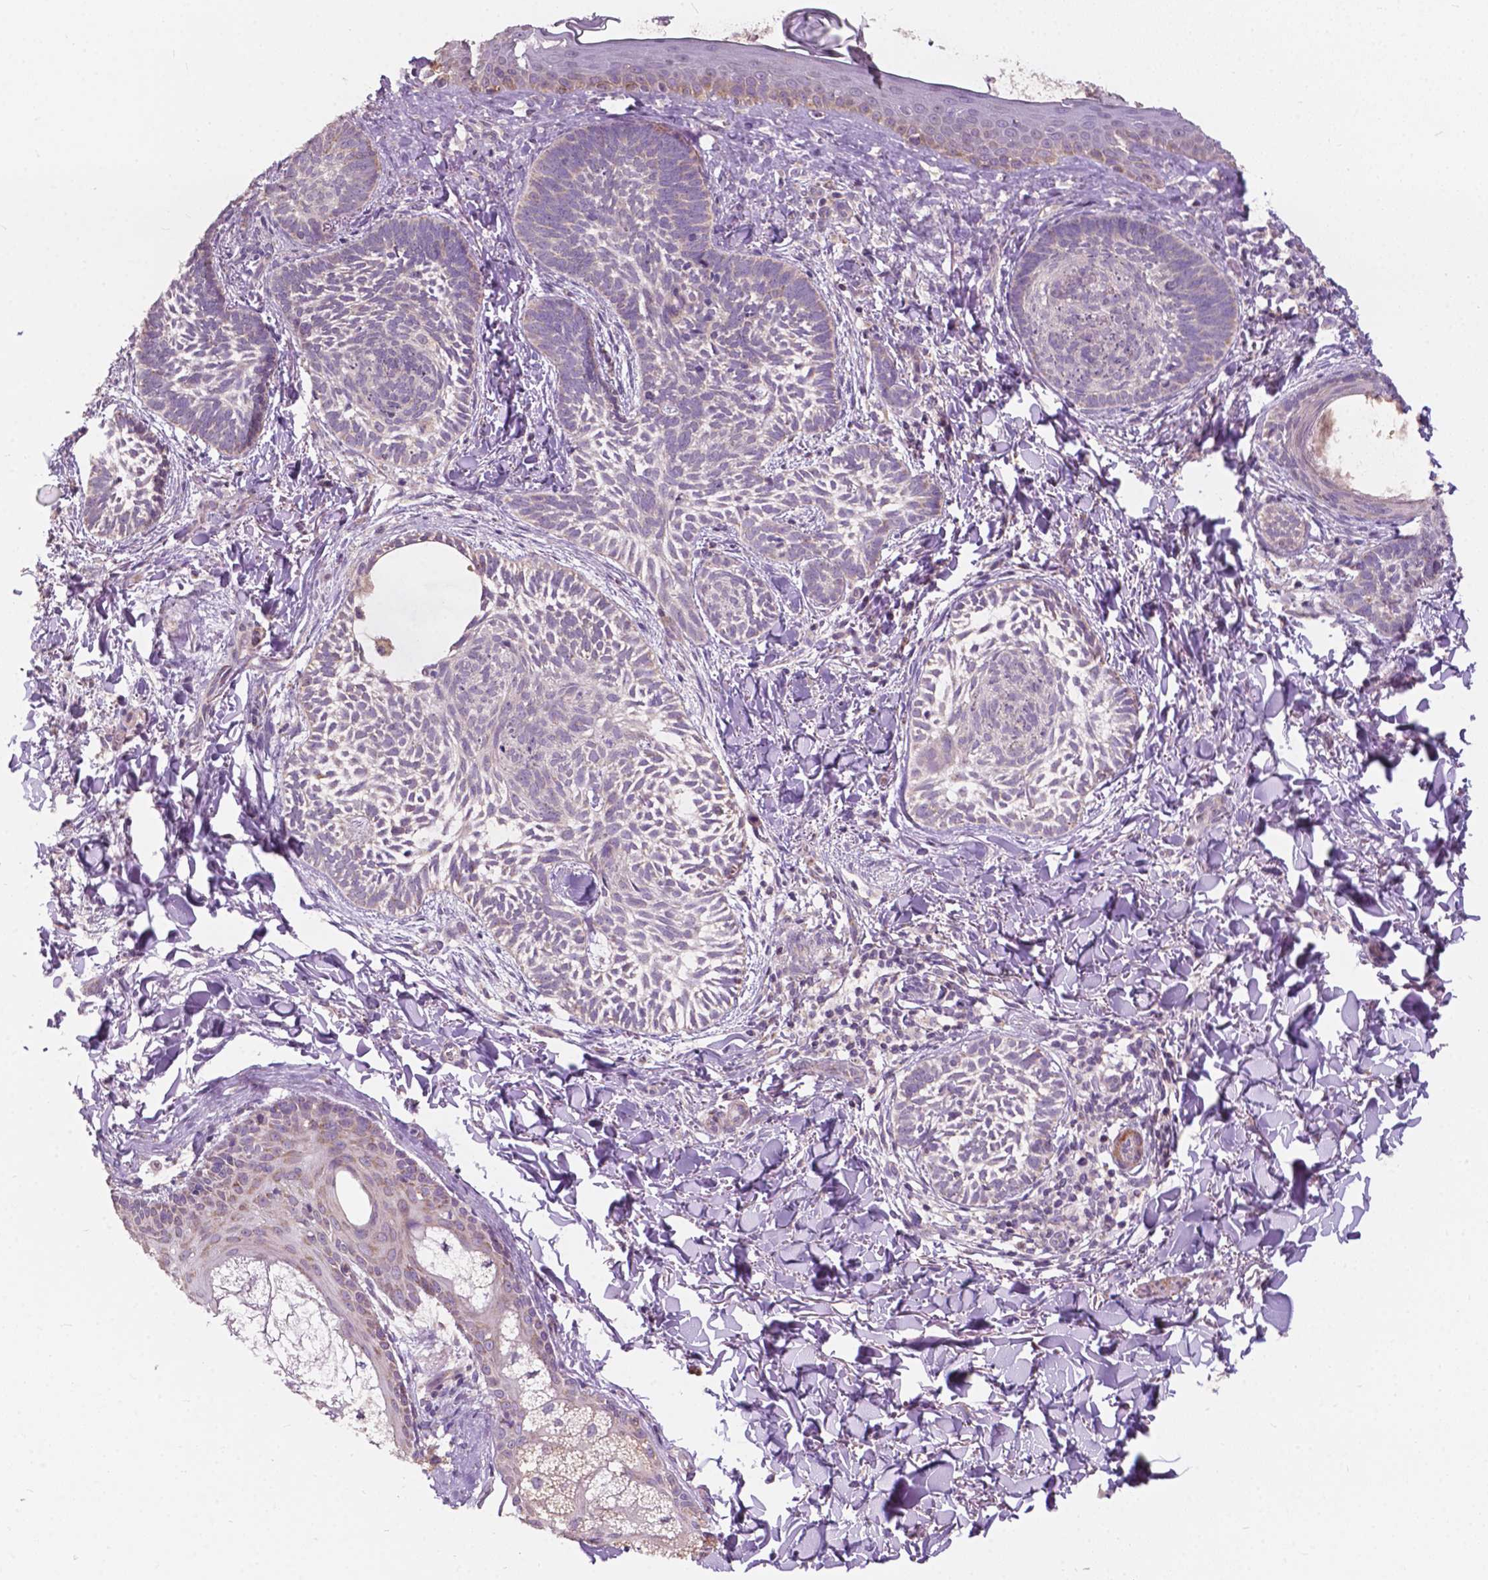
{"staining": {"intensity": "weak", "quantity": "<25%", "location": "cytoplasmic/membranous"}, "tissue": "skin cancer", "cell_type": "Tumor cells", "image_type": "cancer", "snomed": [{"axis": "morphology", "description": "Normal tissue, NOS"}, {"axis": "morphology", "description": "Basal cell carcinoma"}, {"axis": "topography", "description": "Skin"}], "caption": "Tumor cells show no significant protein expression in skin cancer.", "gene": "NDUFA10", "patient": {"sex": "male", "age": 46}}